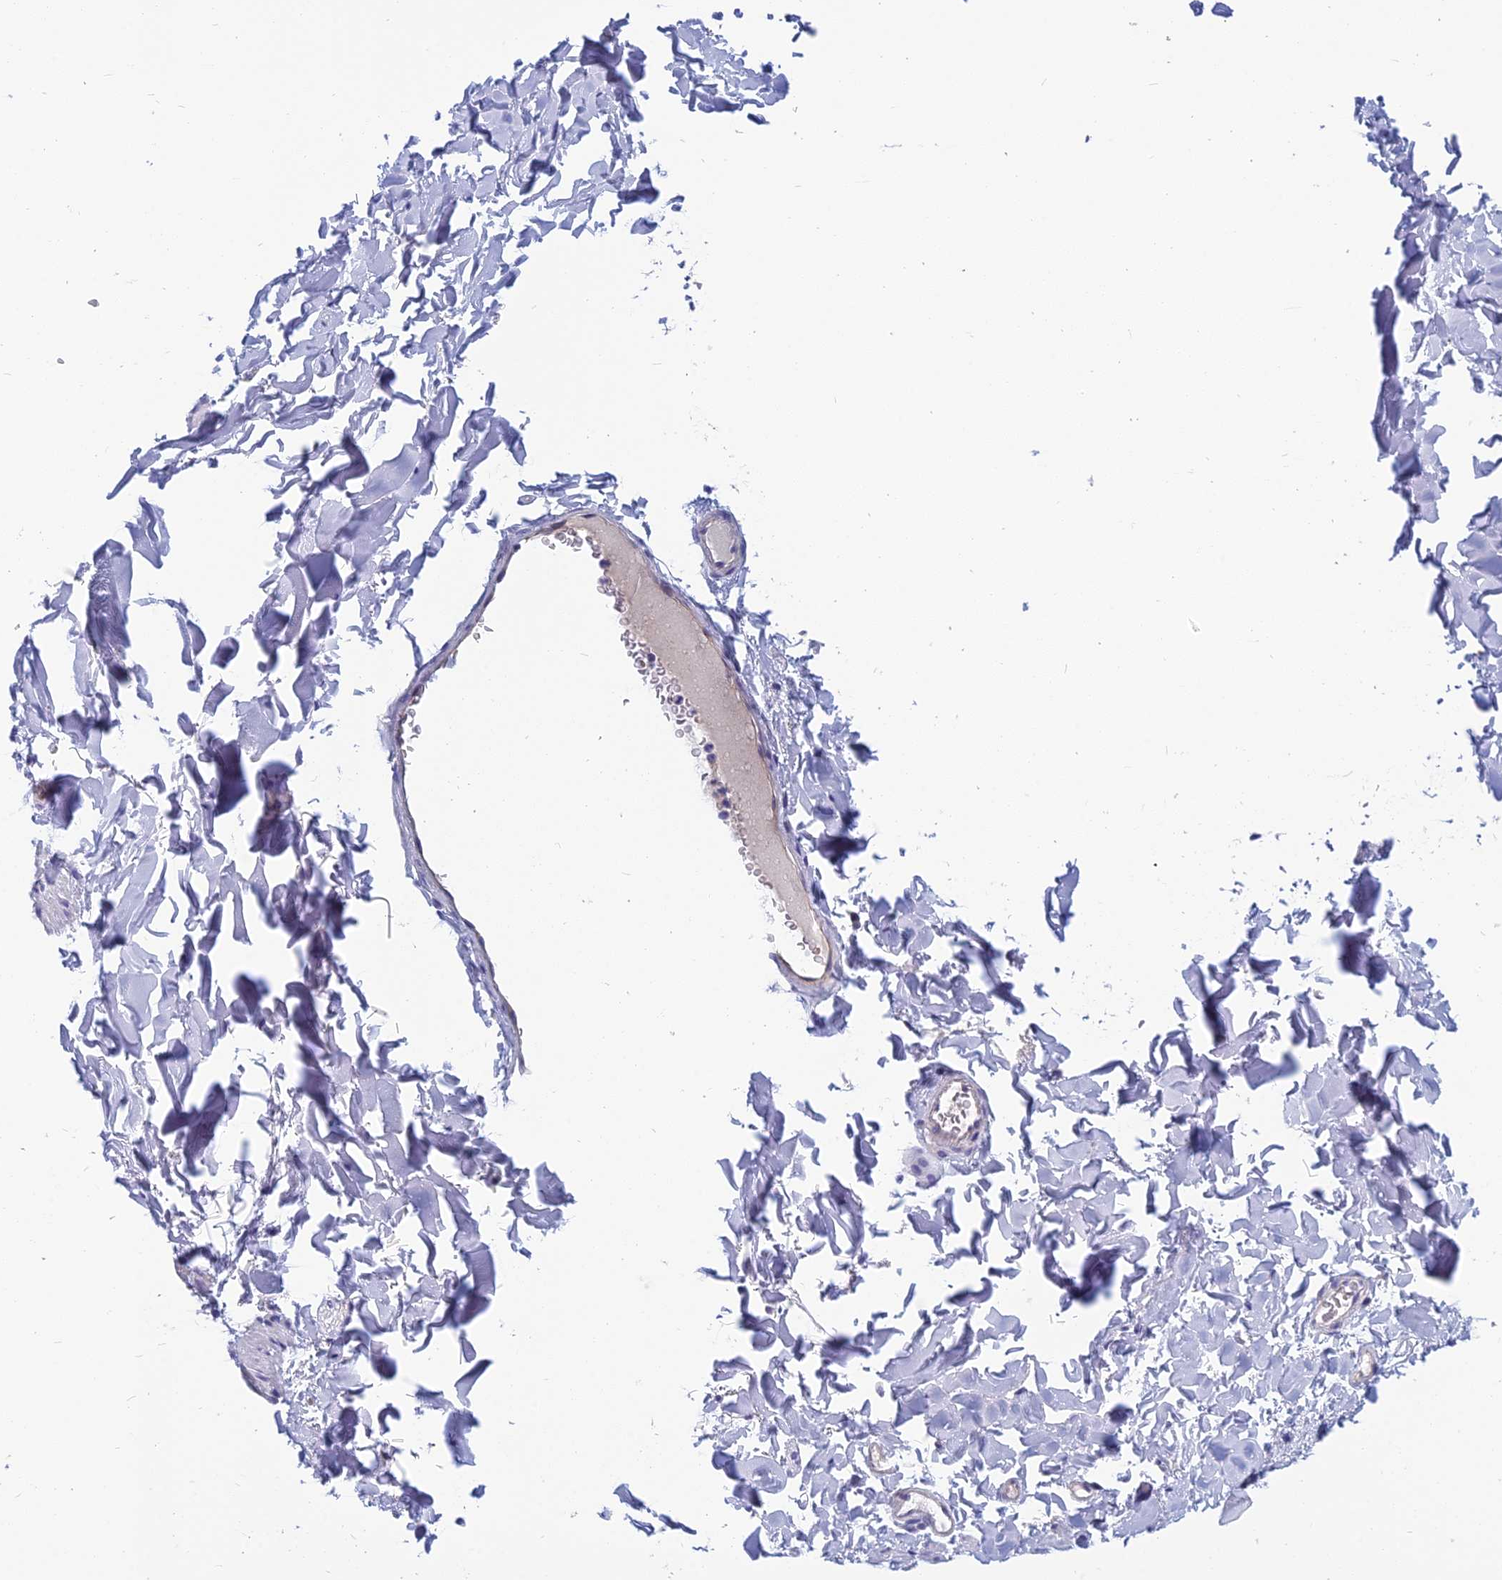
{"staining": {"intensity": "negative", "quantity": "none", "location": "none"}, "tissue": "smooth muscle", "cell_type": "Smooth muscle cells", "image_type": "normal", "snomed": [{"axis": "morphology", "description": "Normal tissue, NOS"}, {"axis": "topography", "description": "Colon"}, {"axis": "topography", "description": "Peripheral nerve tissue"}], "caption": "Photomicrograph shows no significant protein staining in smooth muscle cells of normal smooth muscle.", "gene": "RBM41", "patient": {"sex": "female", "age": 61}}